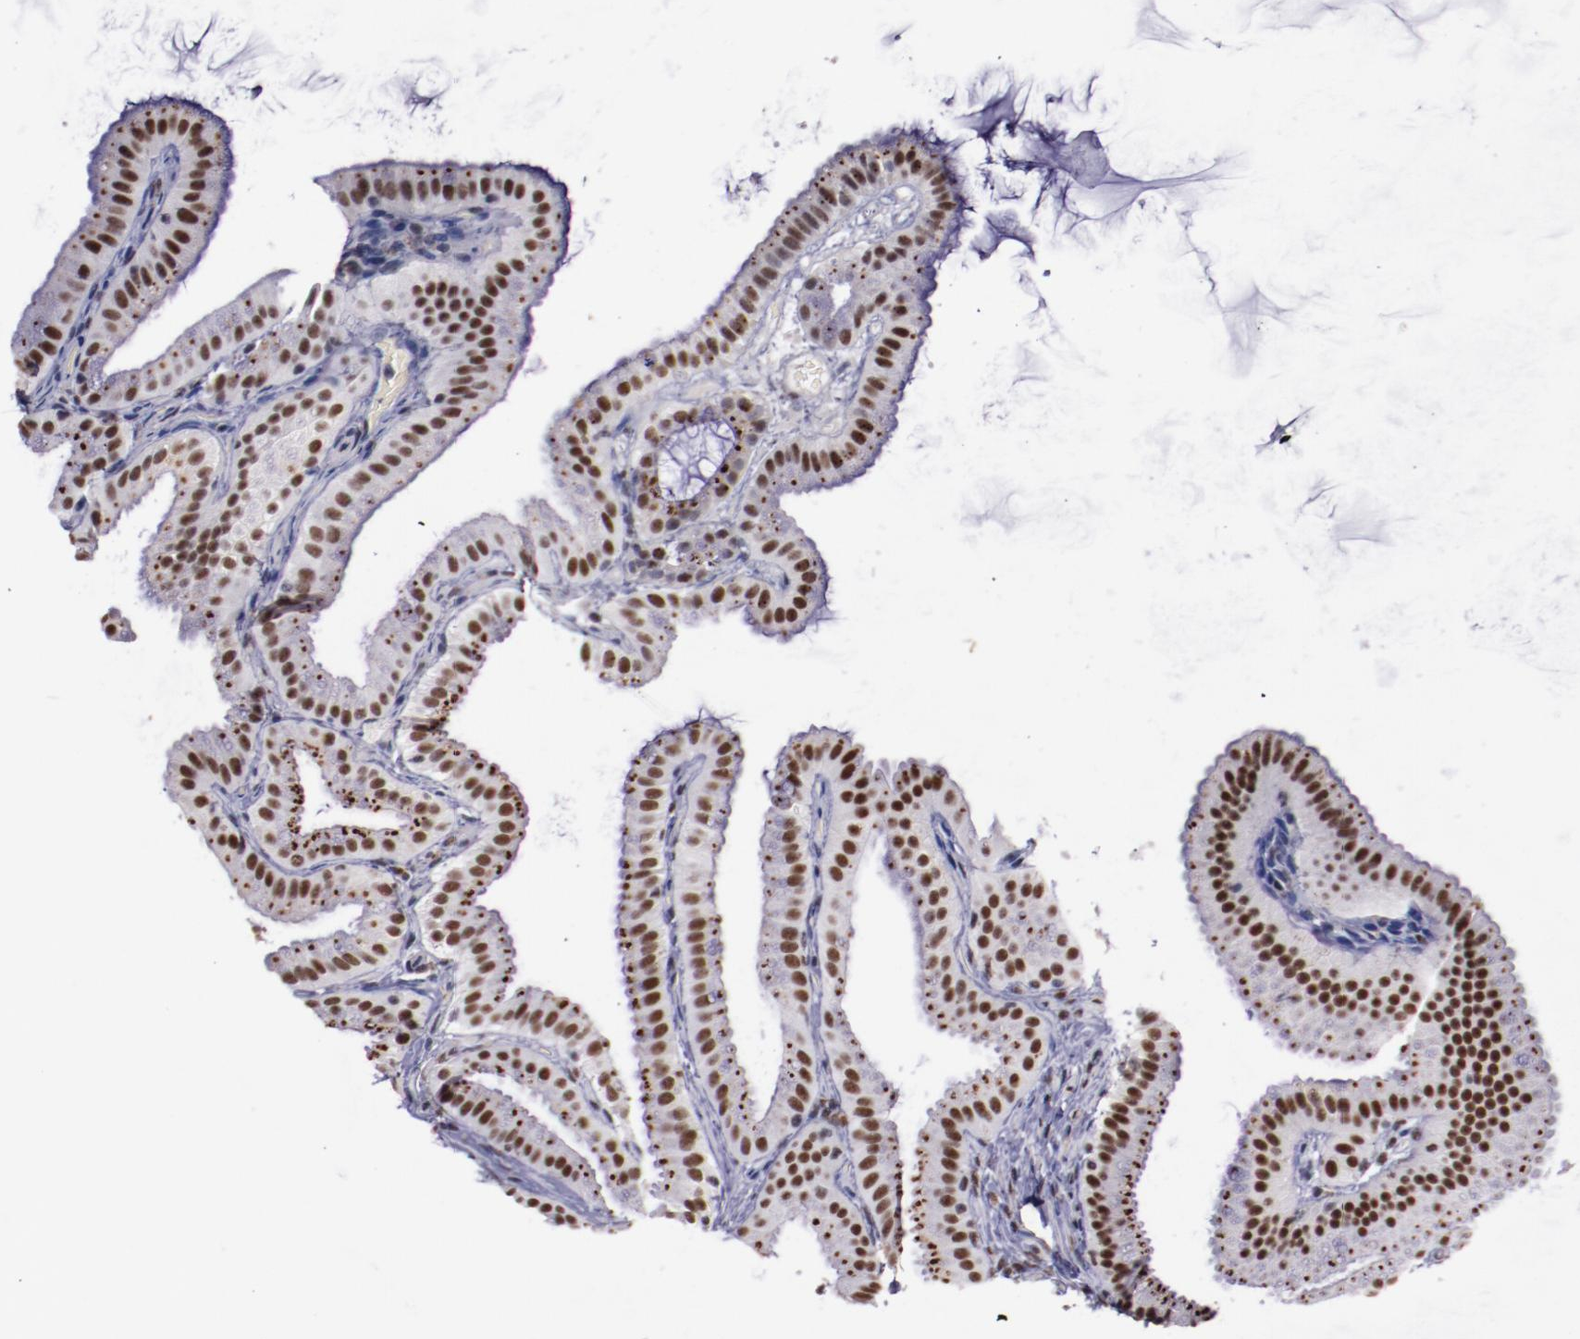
{"staining": {"intensity": "strong", "quantity": ">75%", "location": "nuclear"}, "tissue": "gallbladder", "cell_type": "Glandular cells", "image_type": "normal", "snomed": [{"axis": "morphology", "description": "Normal tissue, NOS"}, {"axis": "topography", "description": "Gallbladder"}], "caption": "A micrograph showing strong nuclear positivity in about >75% of glandular cells in normal gallbladder, as visualized by brown immunohistochemical staining.", "gene": "PPP4R3A", "patient": {"sex": "female", "age": 63}}